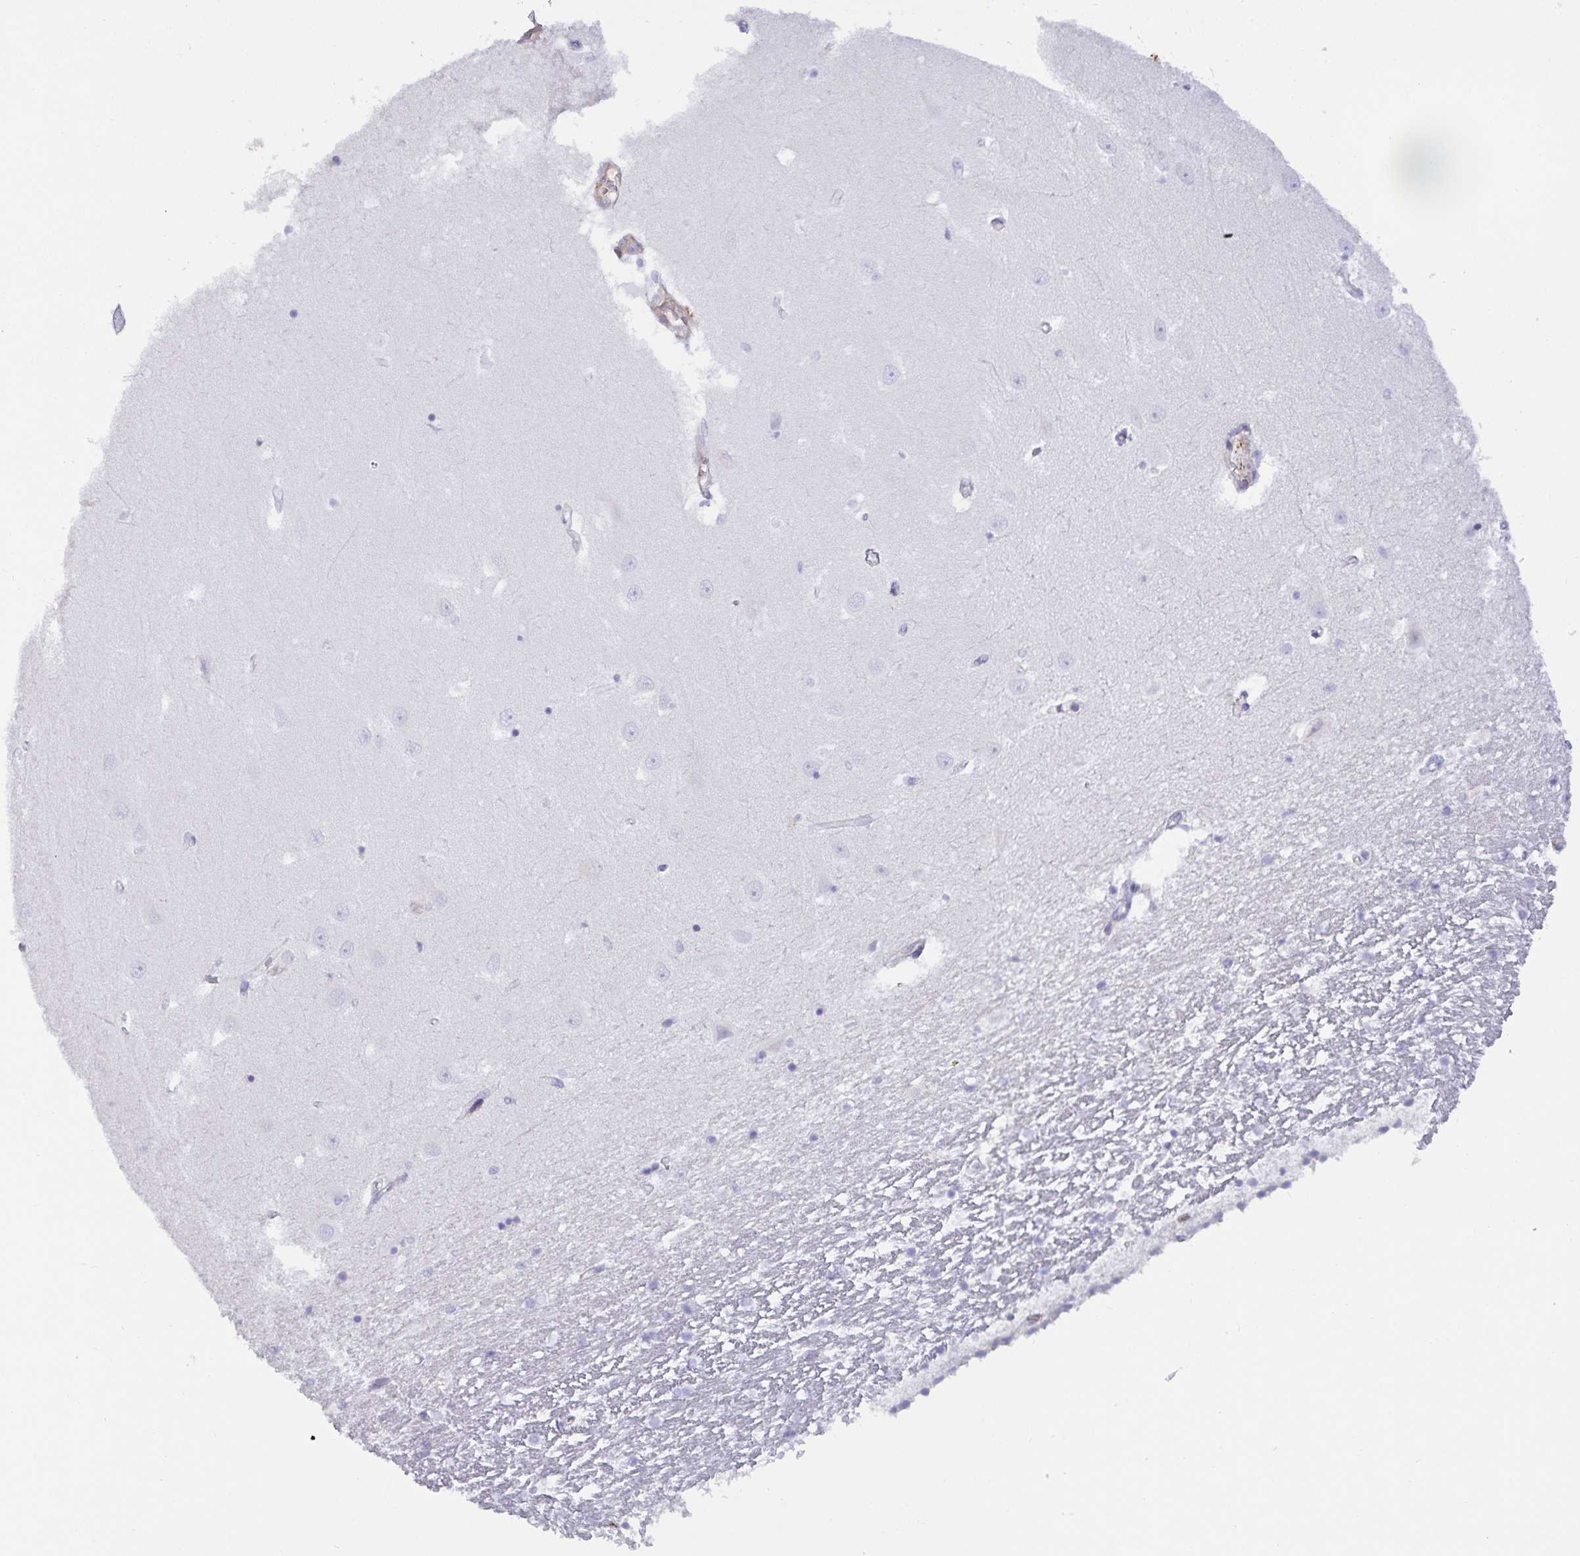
{"staining": {"intensity": "negative", "quantity": "none", "location": "none"}, "tissue": "hippocampus", "cell_type": "Glial cells", "image_type": "normal", "snomed": [{"axis": "morphology", "description": "Normal tissue, NOS"}, {"axis": "topography", "description": "Hippocampus"}], "caption": "Human hippocampus stained for a protein using immunohistochemistry demonstrates no positivity in glial cells.", "gene": "SPAG4", "patient": {"sex": "male", "age": 63}}